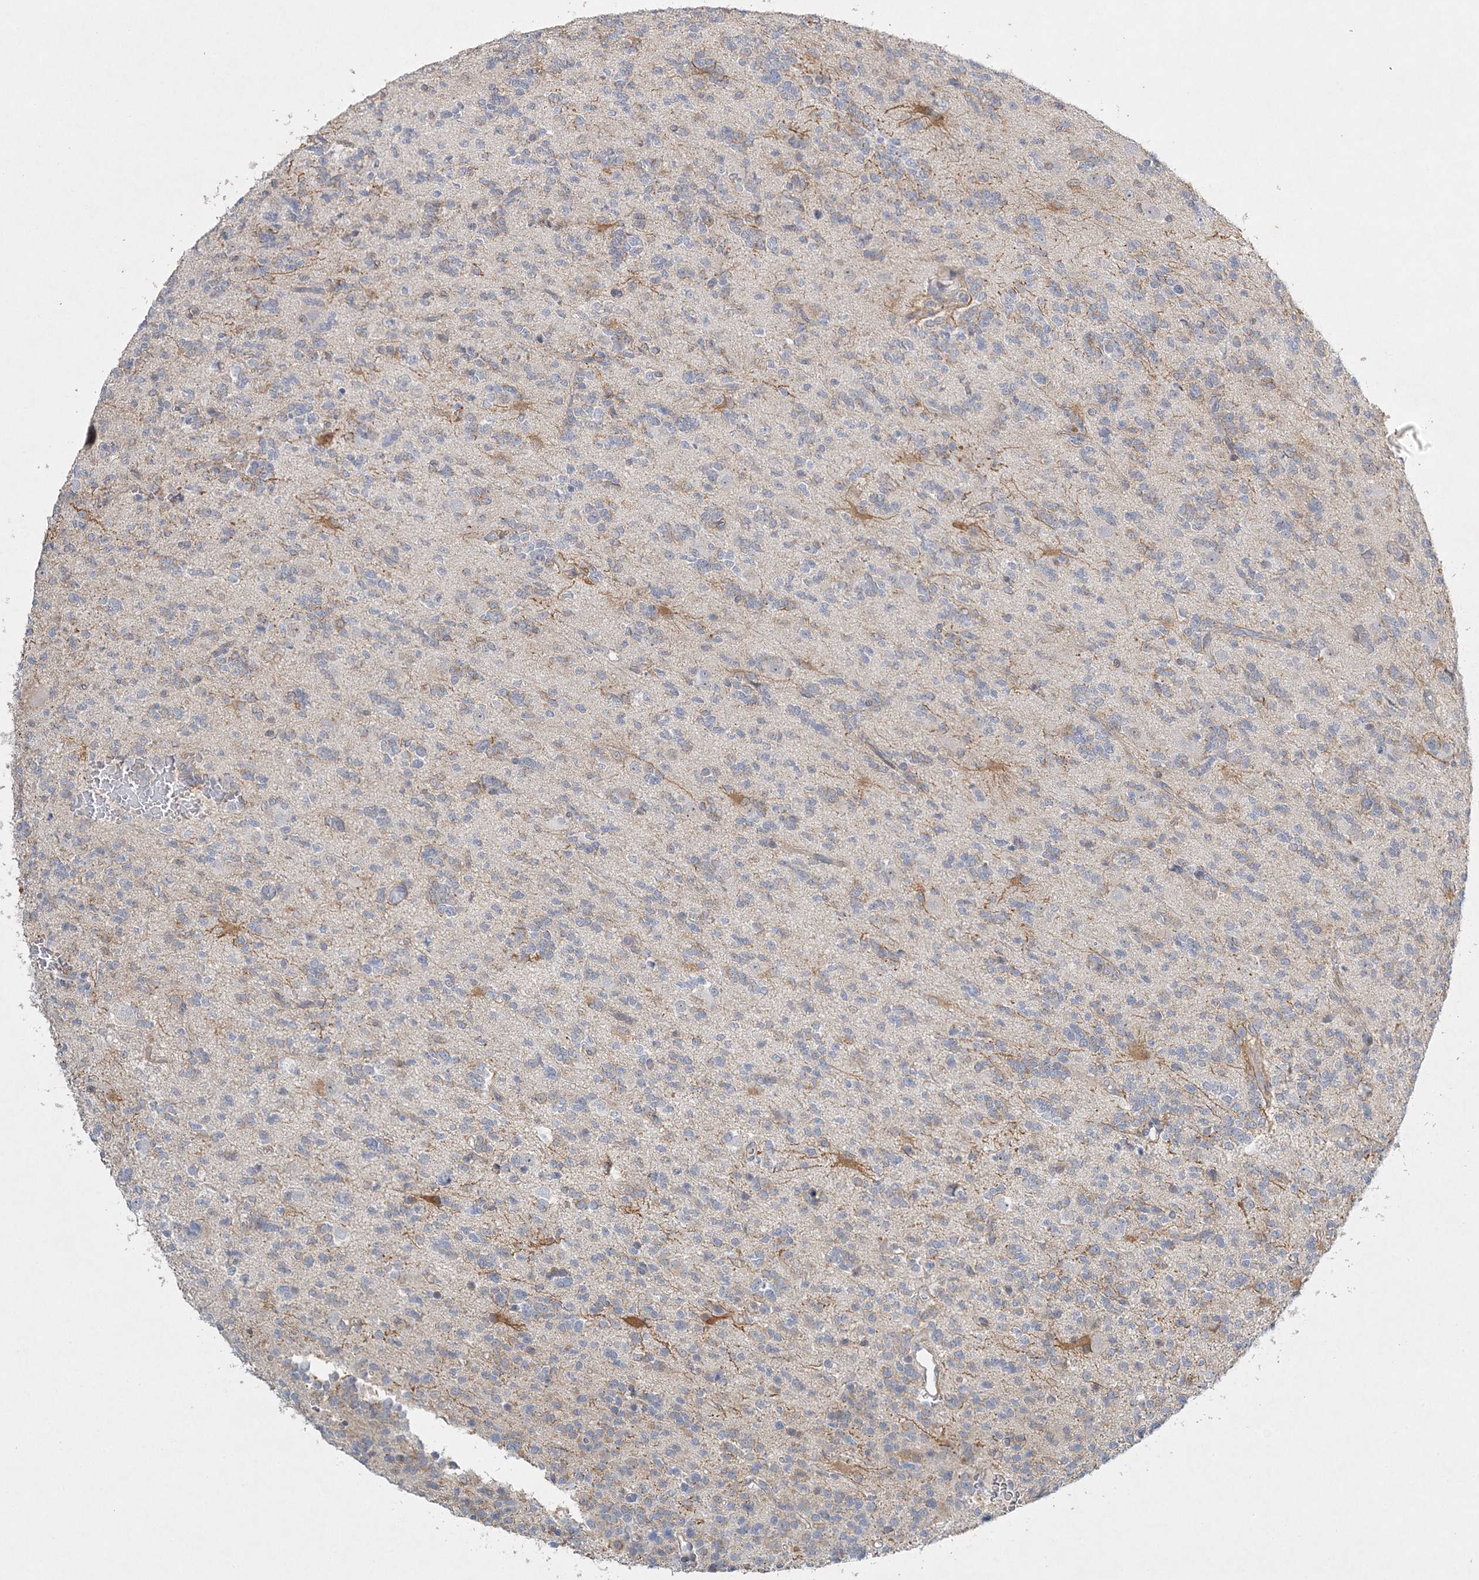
{"staining": {"intensity": "negative", "quantity": "none", "location": "none"}, "tissue": "glioma", "cell_type": "Tumor cells", "image_type": "cancer", "snomed": [{"axis": "morphology", "description": "Glioma, malignant, High grade"}, {"axis": "topography", "description": "Brain"}], "caption": "Immunohistochemical staining of high-grade glioma (malignant) reveals no significant expression in tumor cells.", "gene": "MAT2B", "patient": {"sex": "female", "age": 62}}